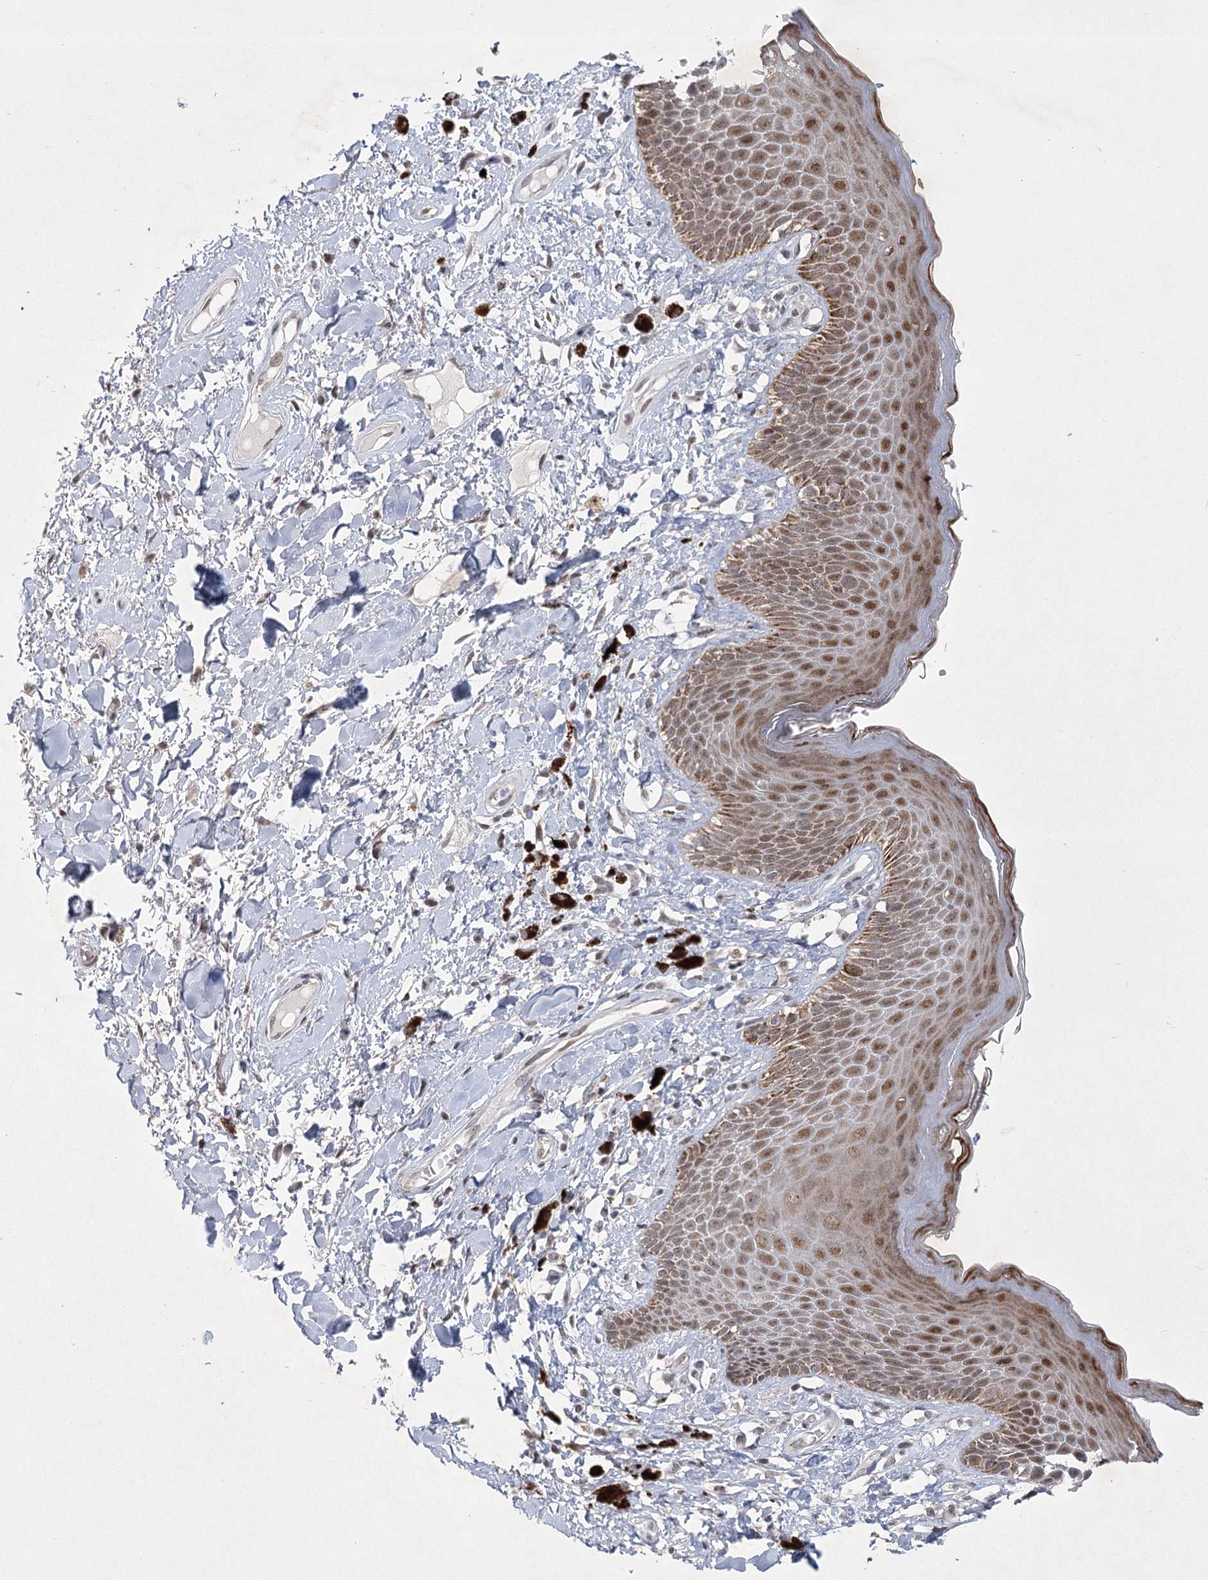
{"staining": {"intensity": "moderate", "quantity": ">75%", "location": "cytoplasmic/membranous,nuclear"}, "tissue": "skin", "cell_type": "Epidermal cells", "image_type": "normal", "snomed": [{"axis": "morphology", "description": "Normal tissue, NOS"}, {"axis": "topography", "description": "Anal"}], "caption": "Unremarkable skin shows moderate cytoplasmic/membranous,nuclear expression in approximately >75% of epidermal cells Using DAB (brown) and hematoxylin (blue) stains, captured at high magnification using brightfield microscopy..", "gene": "CIB4", "patient": {"sex": "female", "age": 78}}